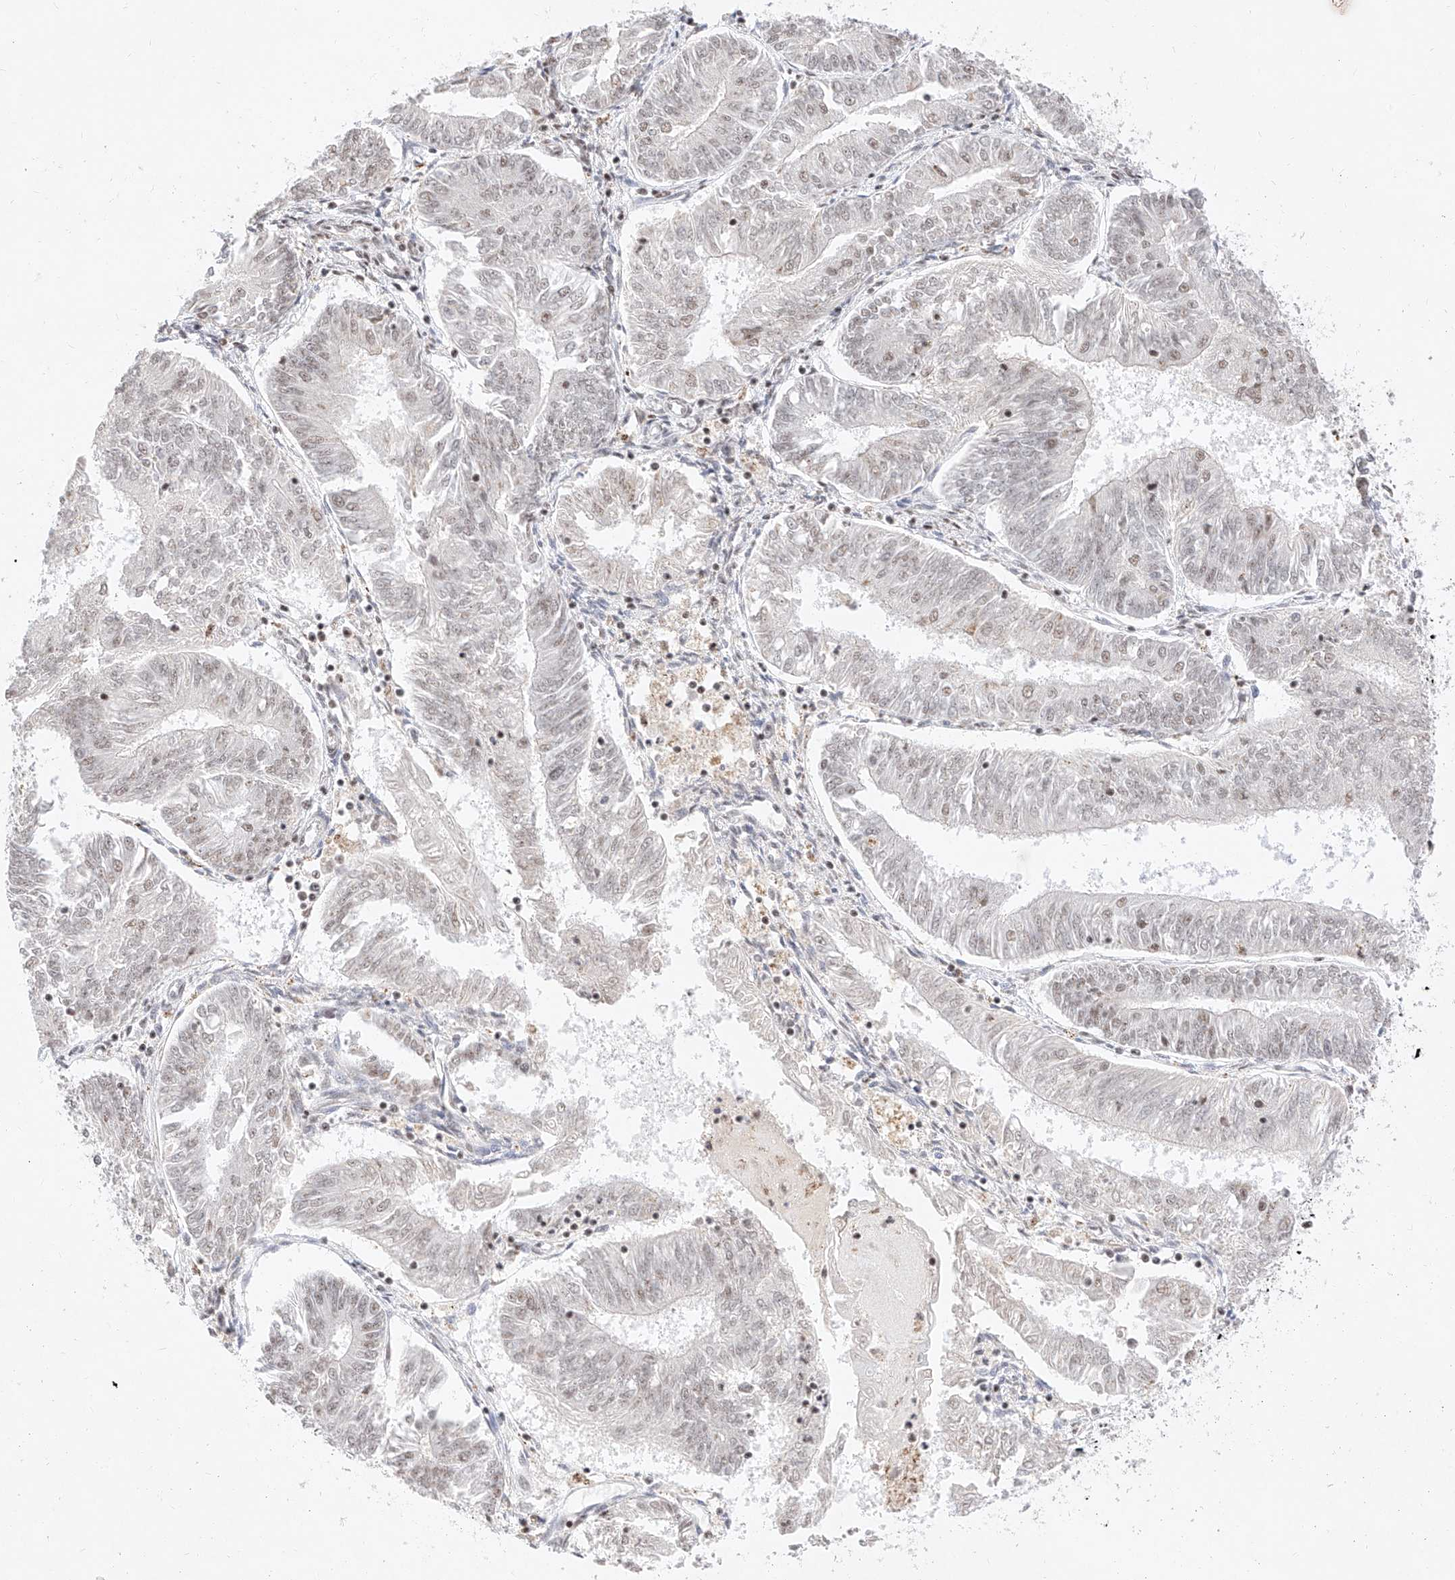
{"staining": {"intensity": "weak", "quantity": "<25%", "location": "nuclear"}, "tissue": "endometrial cancer", "cell_type": "Tumor cells", "image_type": "cancer", "snomed": [{"axis": "morphology", "description": "Adenocarcinoma, NOS"}, {"axis": "topography", "description": "Endometrium"}], "caption": "Immunohistochemical staining of human adenocarcinoma (endometrial) demonstrates no significant expression in tumor cells.", "gene": "NRF1", "patient": {"sex": "female", "age": 58}}